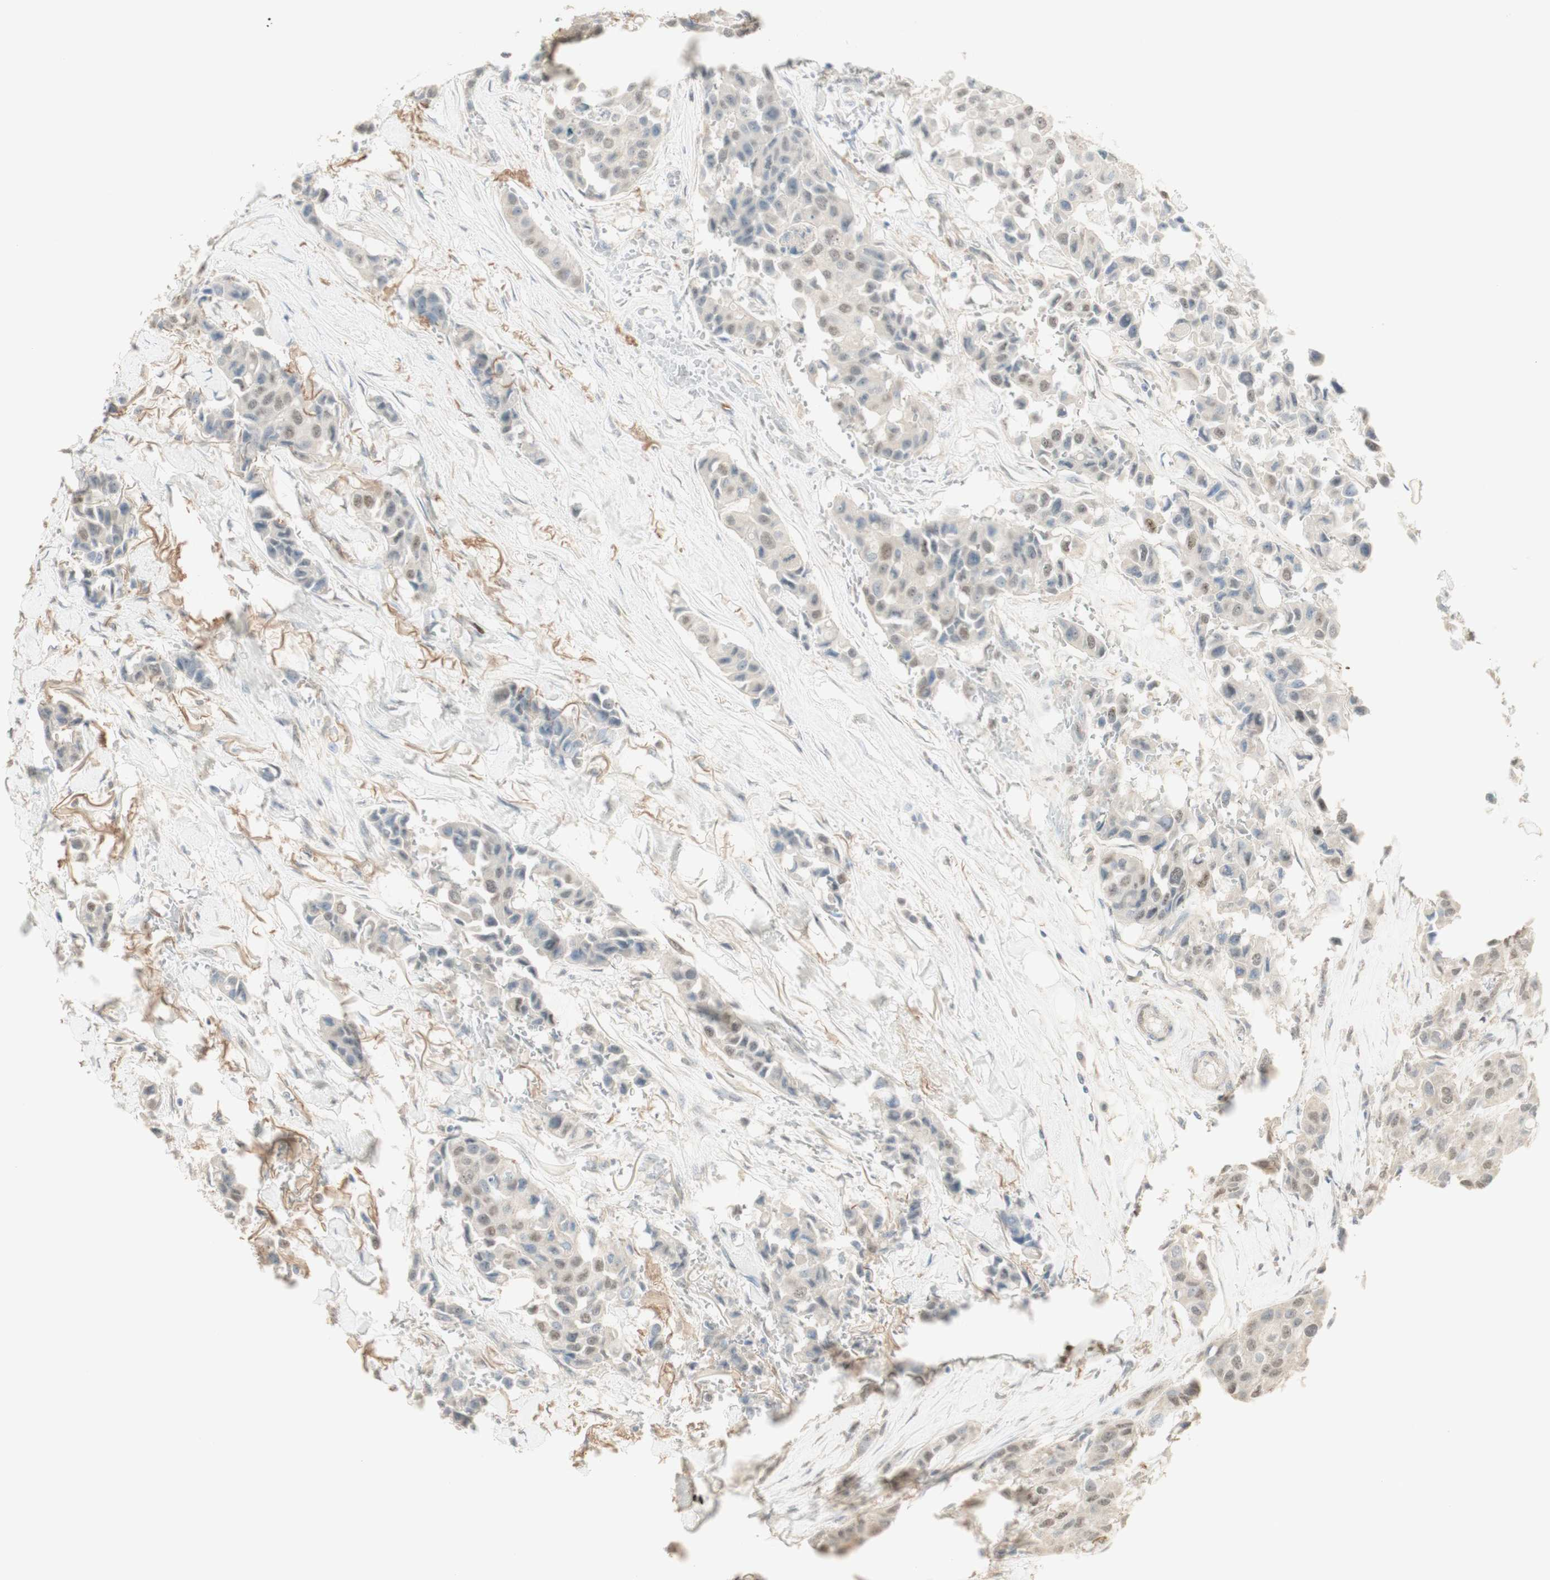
{"staining": {"intensity": "weak", "quantity": "<25%", "location": "nuclear"}, "tissue": "breast cancer", "cell_type": "Tumor cells", "image_type": "cancer", "snomed": [{"axis": "morphology", "description": "Duct carcinoma"}, {"axis": "topography", "description": "Breast"}], "caption": "DAB (3,3'-diaminobenzidine) immunohistochemical staining of invasive ductal carcinoma (breast) exhibits no significant staining in tumor cells.", "gene": "MUC3A", "patient": {"sex": "female", "age": 80}}